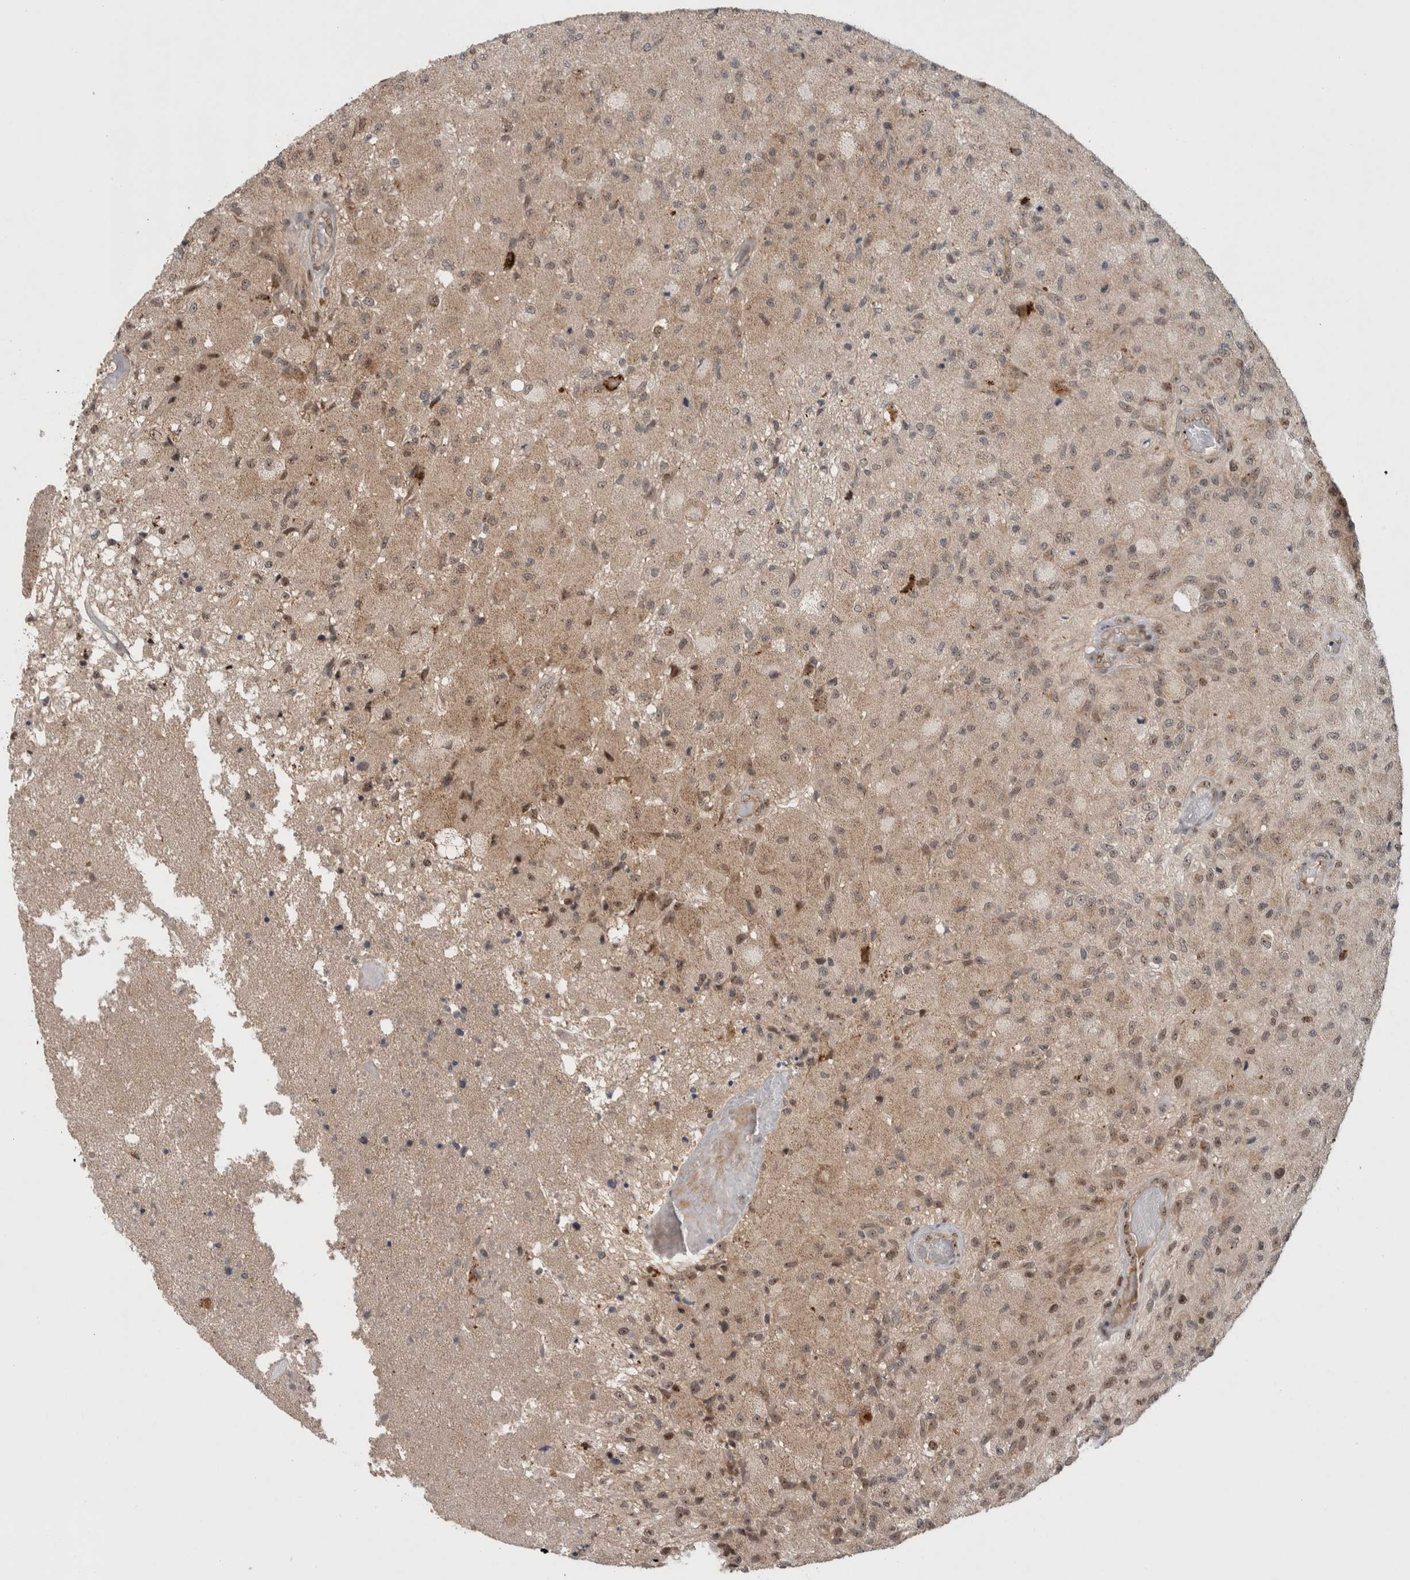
{"staining": {"intensity": "weak", "quantity": "<25%", "location": "nuclear"}, "tissue": "glioma", "cell_type": "Tumor cells", "image_type": "cancer", "snomed": [{"axis": "morphology", "description": "Normal tissue, NOS"}, {"axis": "morphology", "description": "Glioma, malignant, High grade"}, {"axis": "topography", "description": "Cerebral cortex"}], "caption": "DAB (3,3'-diaminobenzidine) immunohistochemical staining of glioma shows no significant positivity in tumor cells. The staining is performed using DAB (3,3'-diaminobenzidine) brown chromogen with nuclei counter-stained in using hematoxylin.", "gene": "MPHOSPH6", "patient": {"sex": "male", "age": 77}}